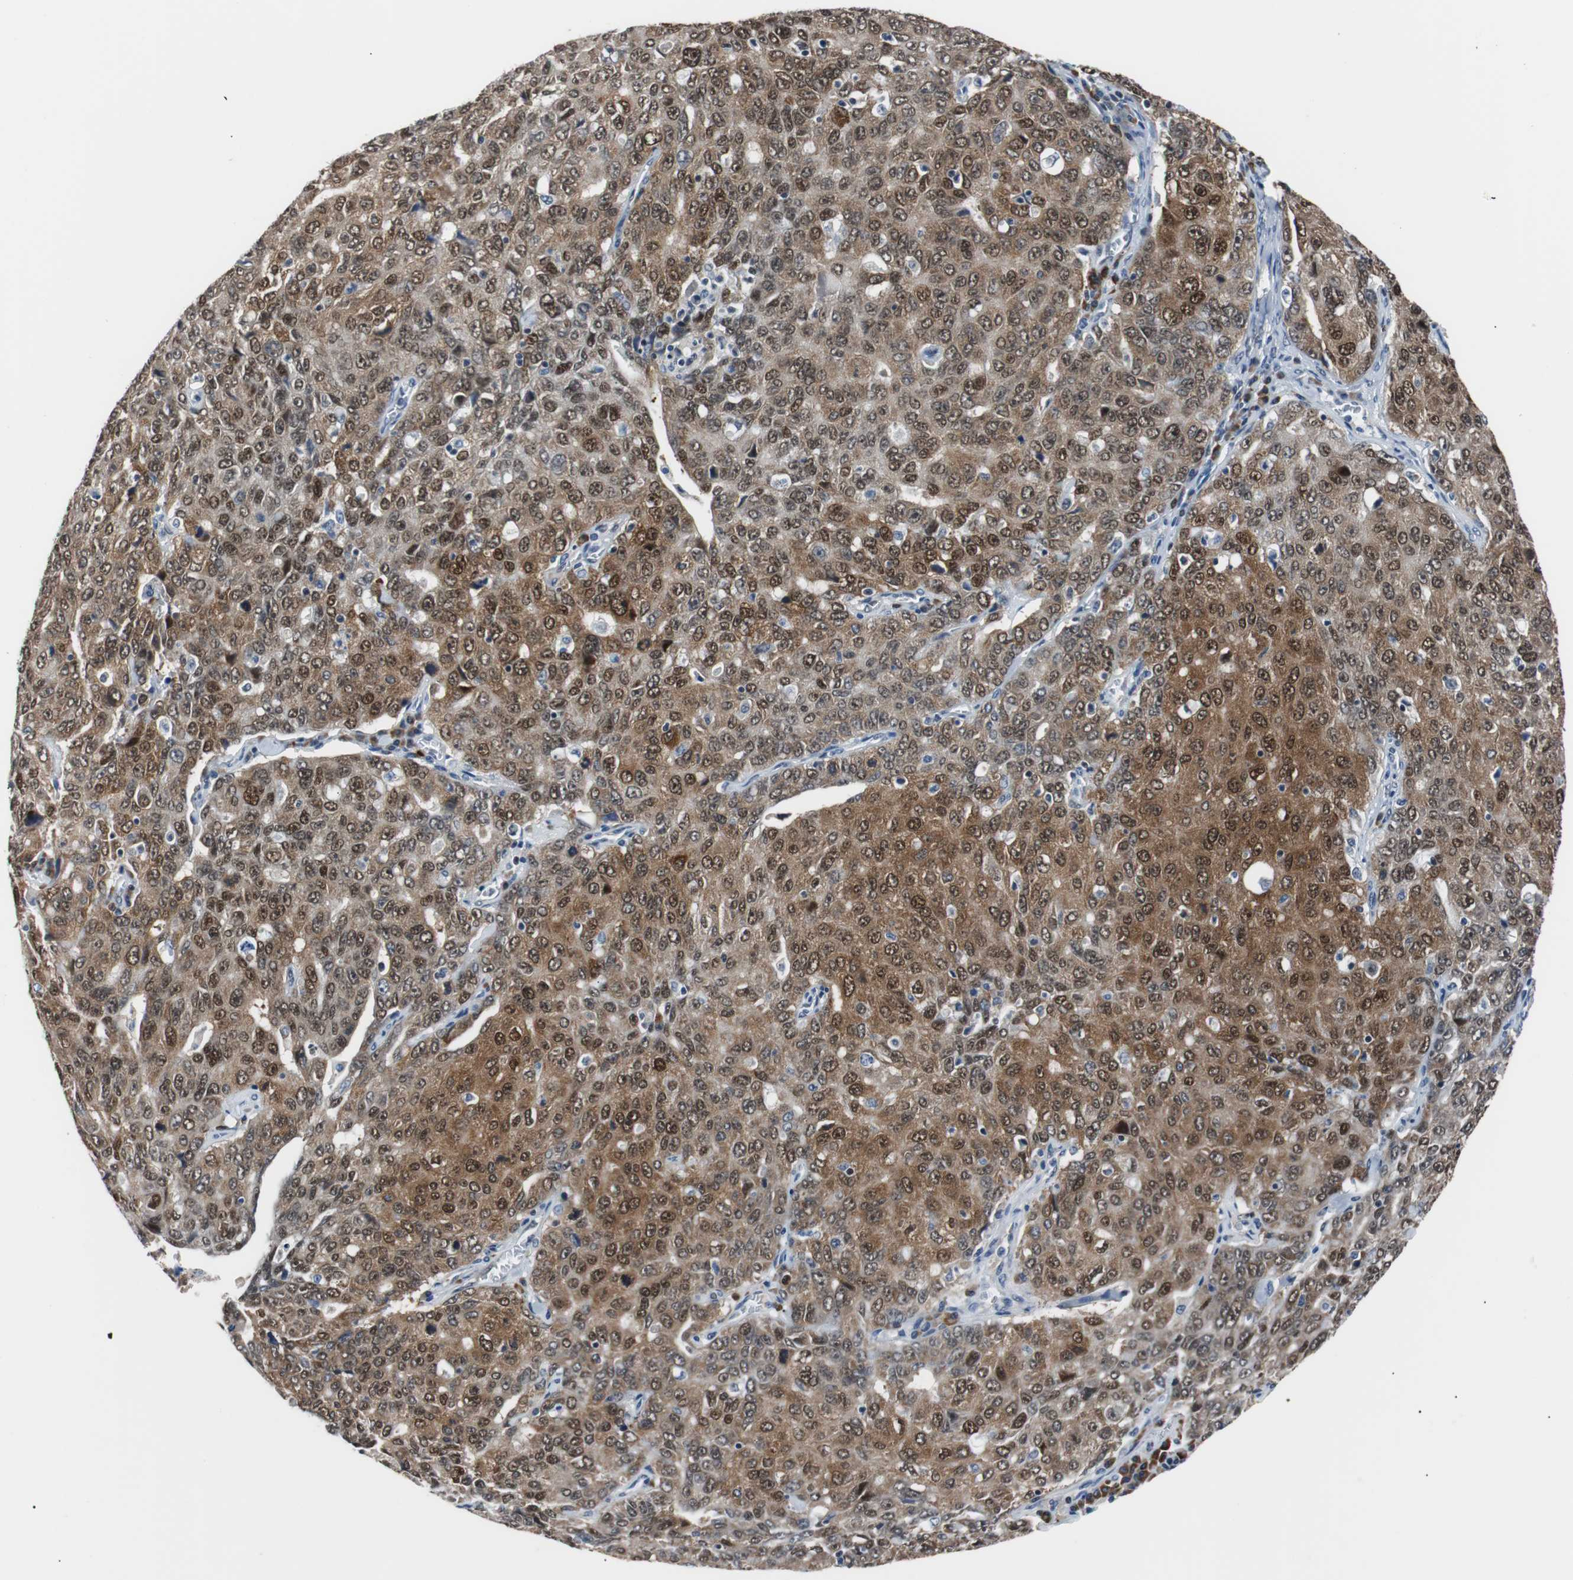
{"staining": {"intensity": "strong", "quantity": ">75%", "location": "nuclear"}, "tissue": "ovarian cancer", "cell_type": "Tumor cells", "image_type": "cancer", "snomed": [{"axis": "morphology", "description": "Carcinoma, endometroid"}, {"axis": "topography", "description": "Ovary"}], "caption": "This histopathology image shows ovarian endometroid carcinoma stained with IHC to label a protein in brown. The nuclear of tumor cells show strong positivity for the protein. Nuclei are counter-stained blue.", "gene": "USP28", "patient": {"sex": "female", "age": 62}}